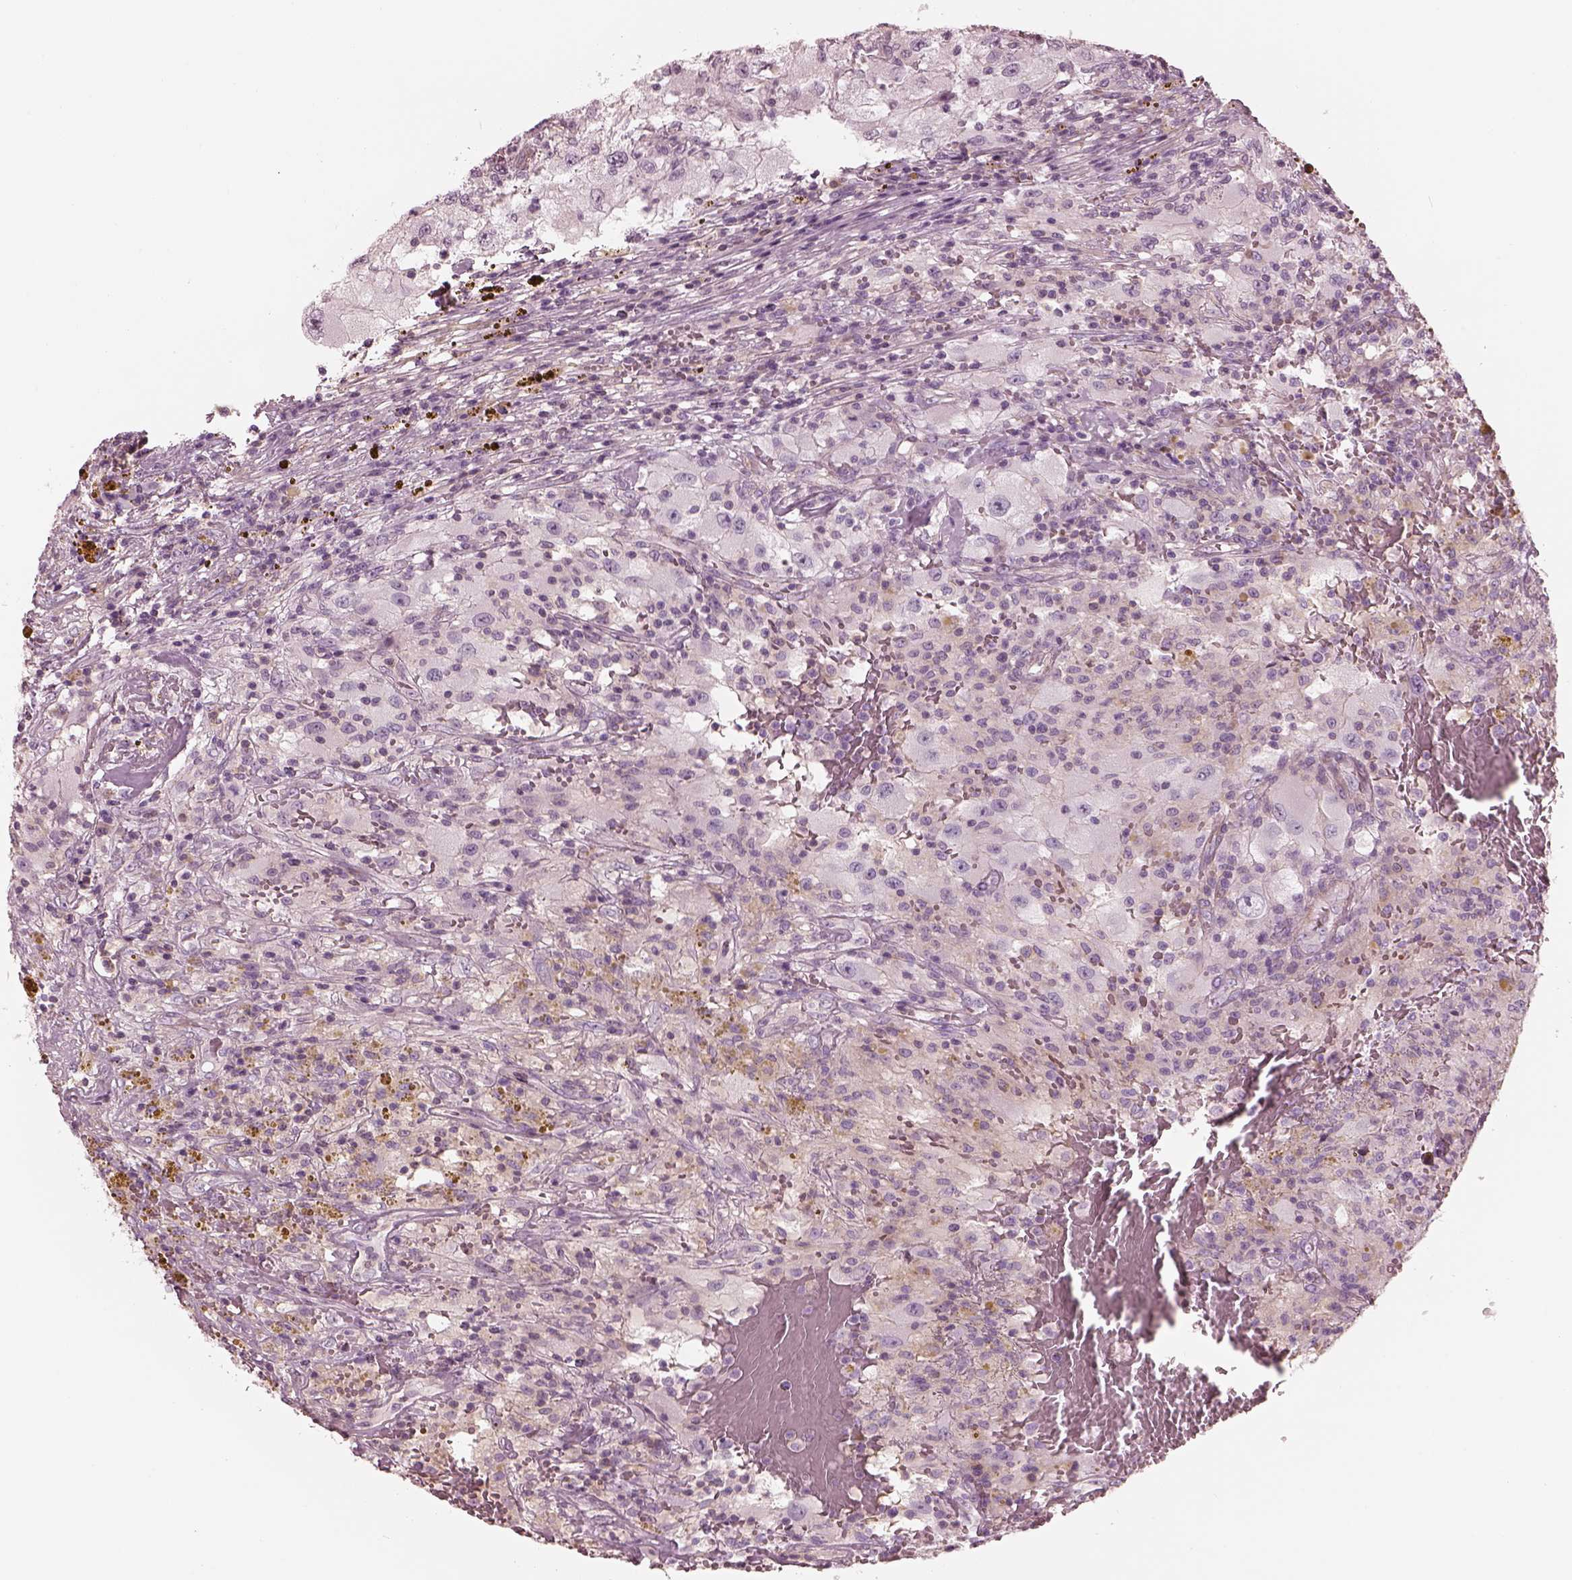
{"staining": {"intensity": "negative", "quantity": "none", "location": "none"}, "tissue": "renal cancer", "cell_type": "Tumor cells", "image_type": "cancer", "snomed": [{"axis": "morphology", "description": "Adenocarcinoma, NOS"}, {"axis": "topography", "description": "Kidney"}], "caption": "High magnification brightfield microscopy of renal adenocarcinoma stained with DAB (brown) and counterstained with hematoxylin (blue): tumor cells show no significant staining.", "gene": "ELAPOR1", "patient": {"sex": "female", "age": 67}}